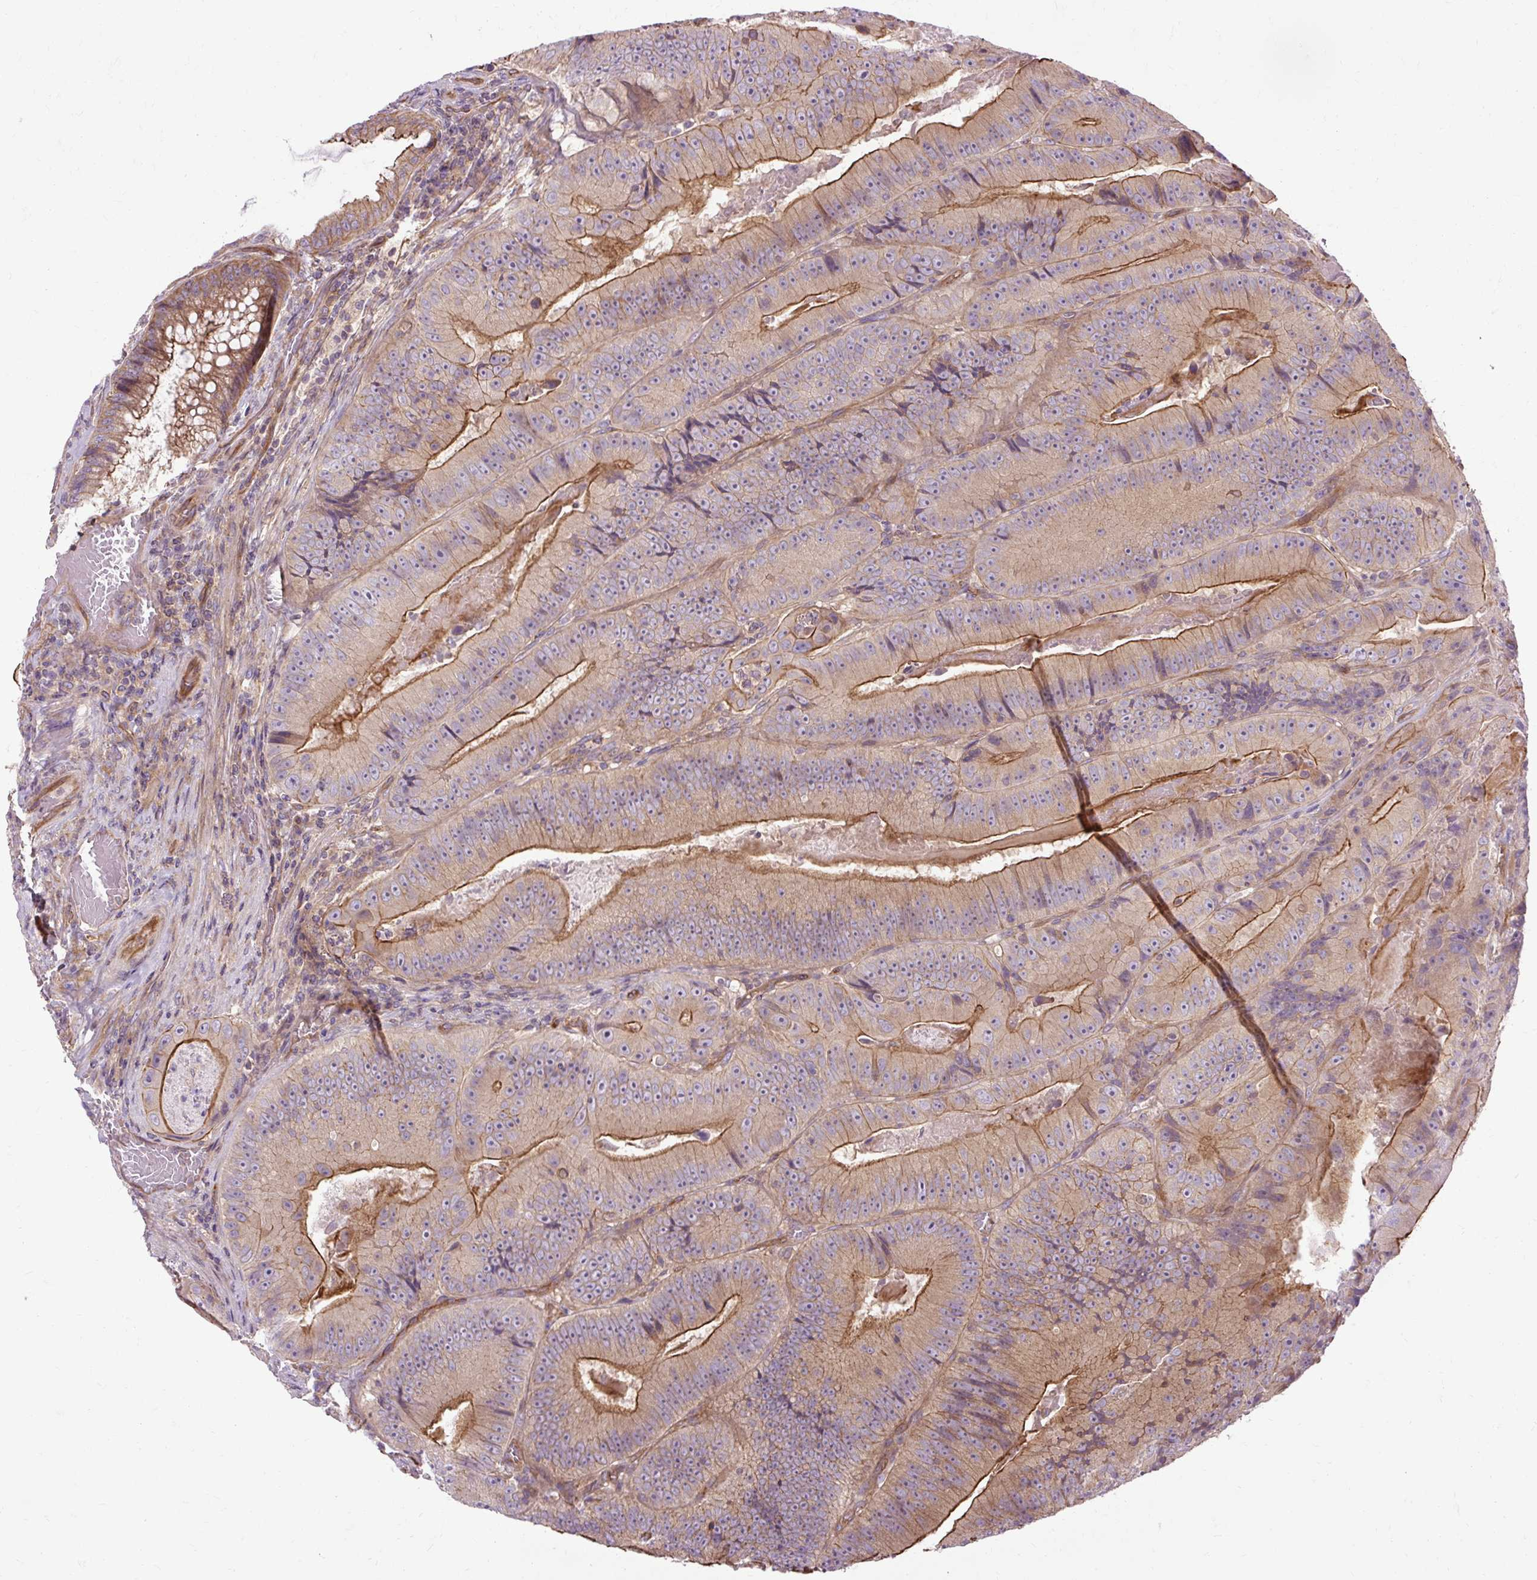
{"staining": {"intensity": "strong", "quantity": "25%-75%", "location": "cytoplasmic/membranous"}, "tissue": "colorectal cancer", "cell_type": "Tumor cells", "image_type": "cancer", "snomed": [{"axis": "morphology", "description": "Adenocarcinoma, NOS"}, {"axis": "topography", "description": "Colon"}], "caption": "Protein staining of colorectal cancer tissue reveals strong cytoplasmic/membranous staining in about 25%-75% of tumor cells. (Stains: DAB (3,3'-diaminobenzidine) in brown, nuclei in blue, Microscopy: brightfield microscopy at high magnification).", "gene": "CCDC93", "patient": {"sex": "female", "age": 86}}